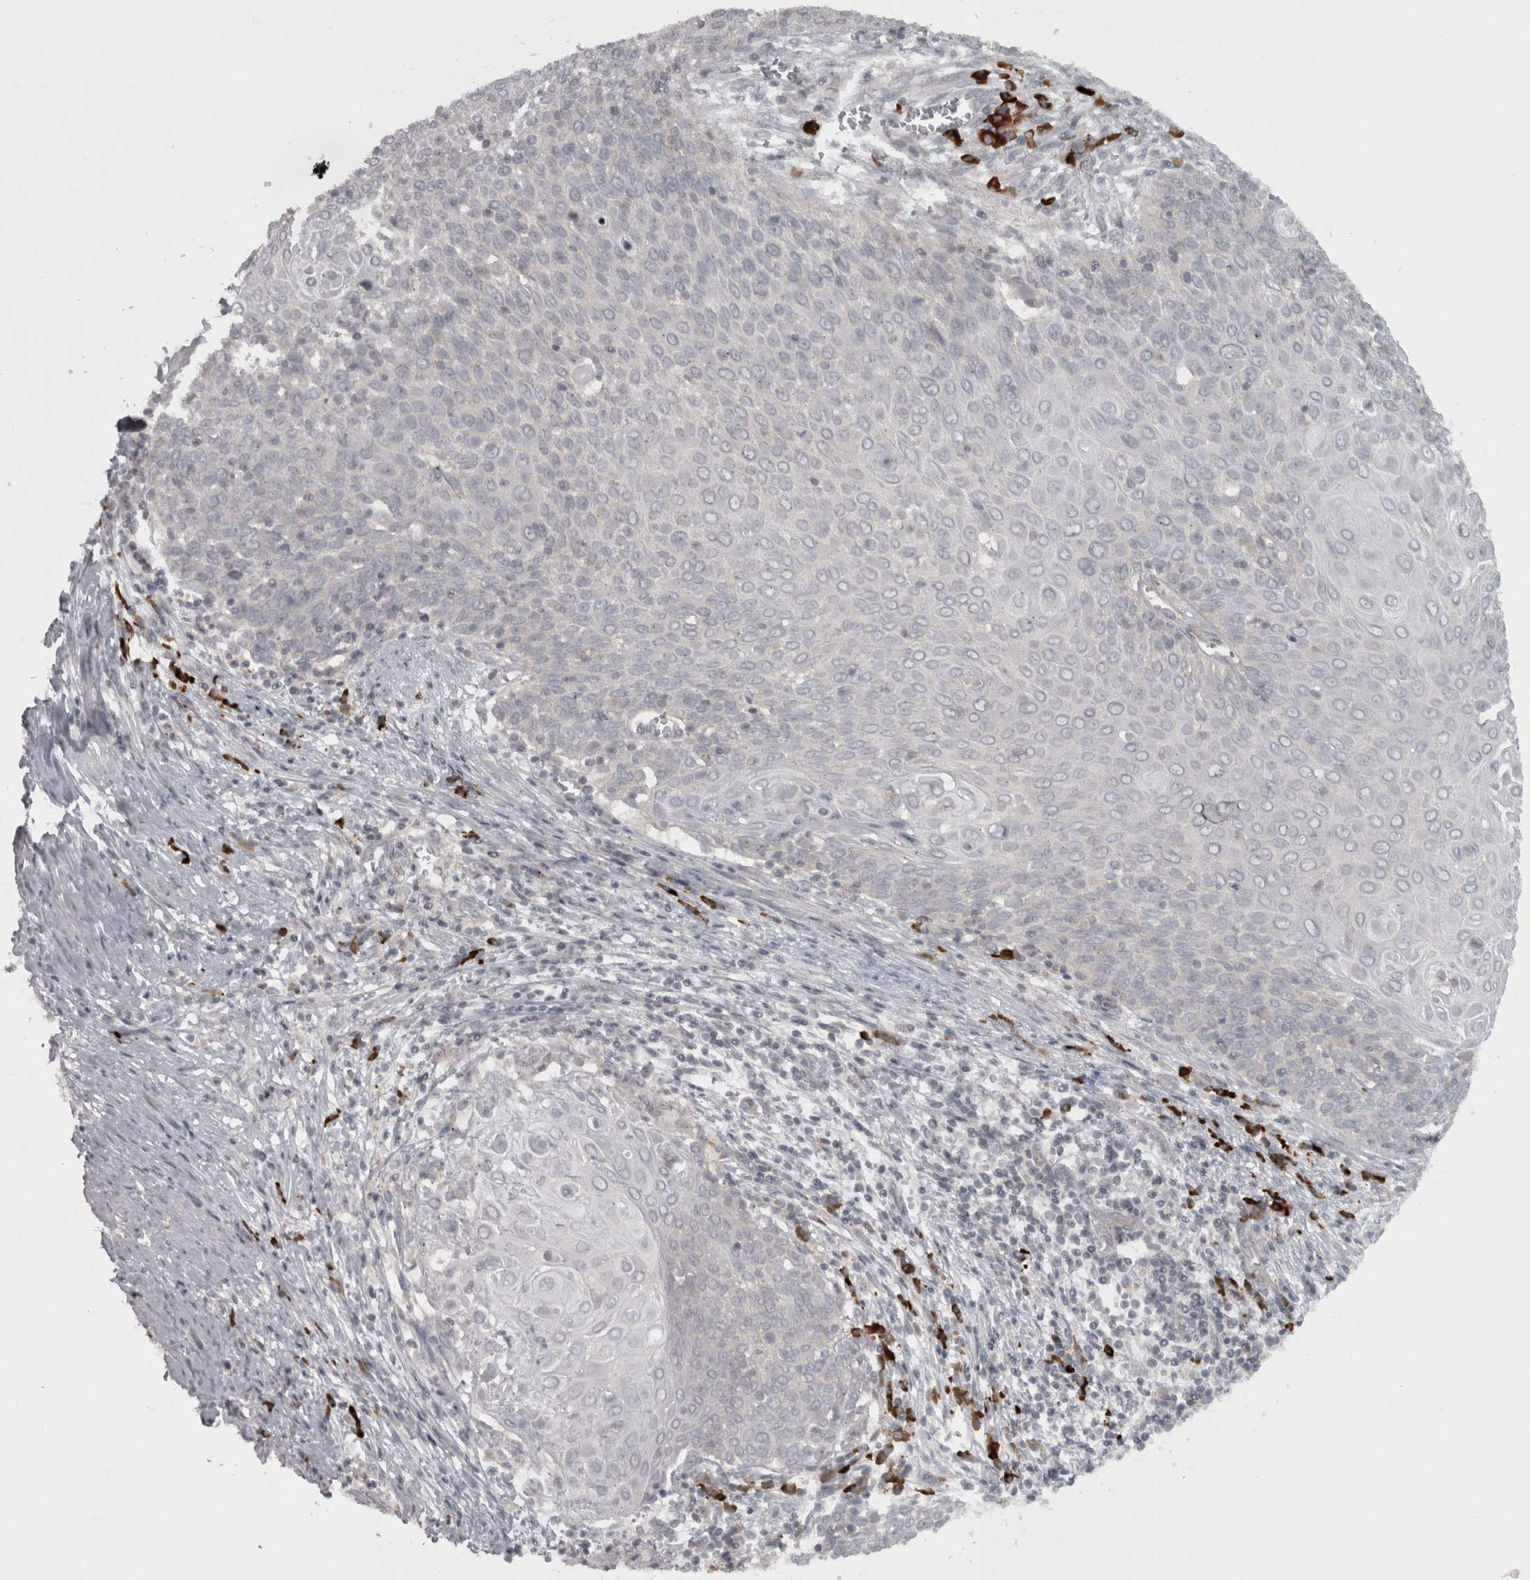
{"staining": {"intensity": "negative", "quantity": "none", "location": "none"}, "tissue": "cervical cancer", "cell_type": "Tumor cells", "image_type": "cancer", "snomed": [{"axis": "morphology", "description": "Squamous cell carcinoma, NOS"}, {"axis": "topography", "description": "Cervix"}], "caption": "Cervical cancer (squamous cell carcinoma) was stained to show a protein in brown. There is no significant positivity in tumor cells.", "gene": "SLCO5A1", "patient": {"sex": "female", "age": 39}}